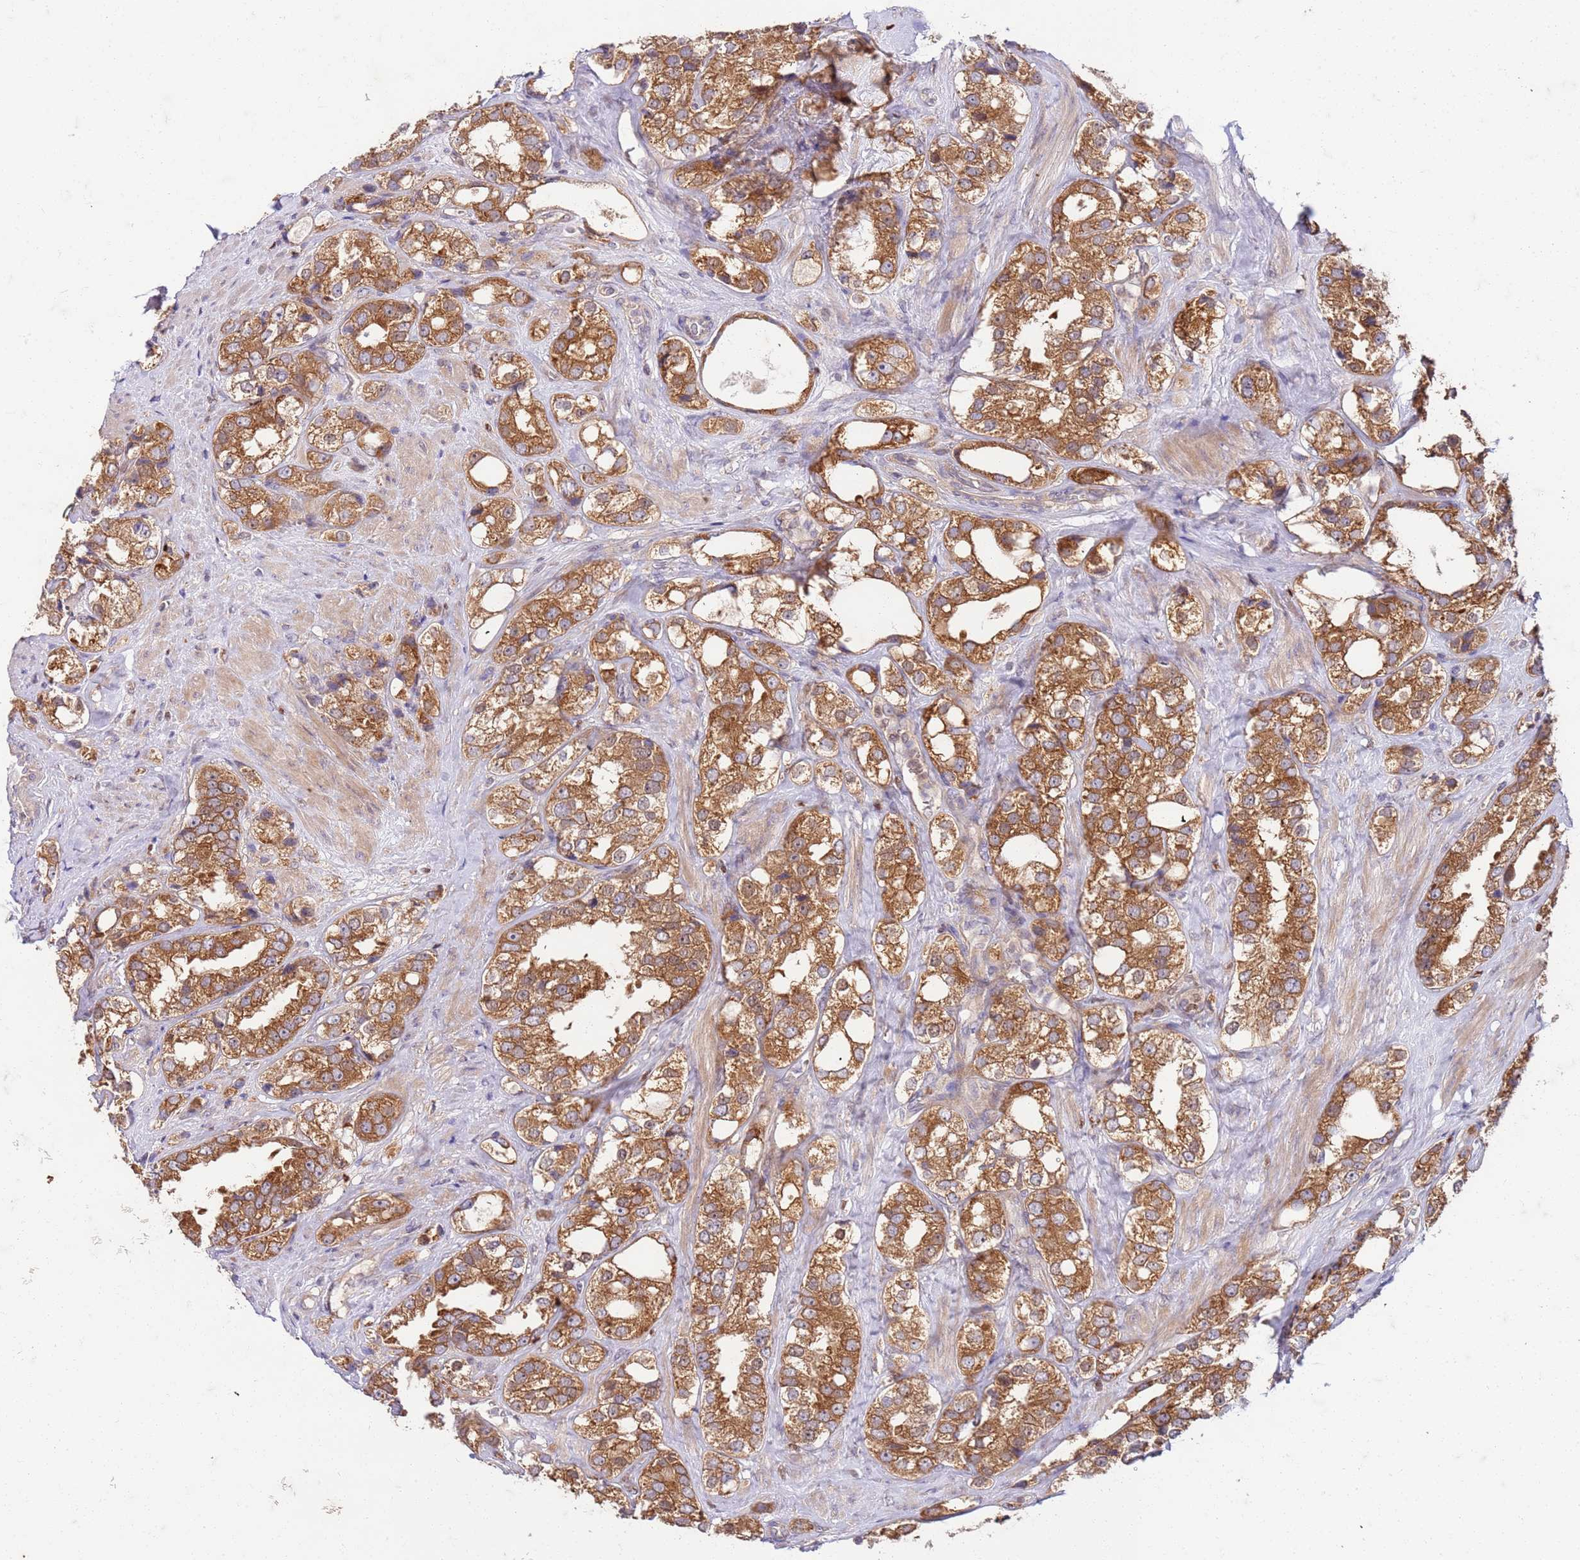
{"staining": {"intensity": "moderate", "quantity": ">75%", "location": "cytoplasmic/membranous"}, "tissue": "prostate cancer", "cell_type": "Tumor cells", "image_type": "cancer", "snomed": [{"axis": "morphology", "description": "Adenocarcinoma, NOS"}, {"axis": "topography", "description": "Prostate"}], "caption": "The immunohistochemical stain highlights moderate cytoplasmic/membranous staining in tumor cells of adenocarcinoma (prostate) tissue.", "gene": "OSBP", "patient": {"sex": "male", "age": 79}}